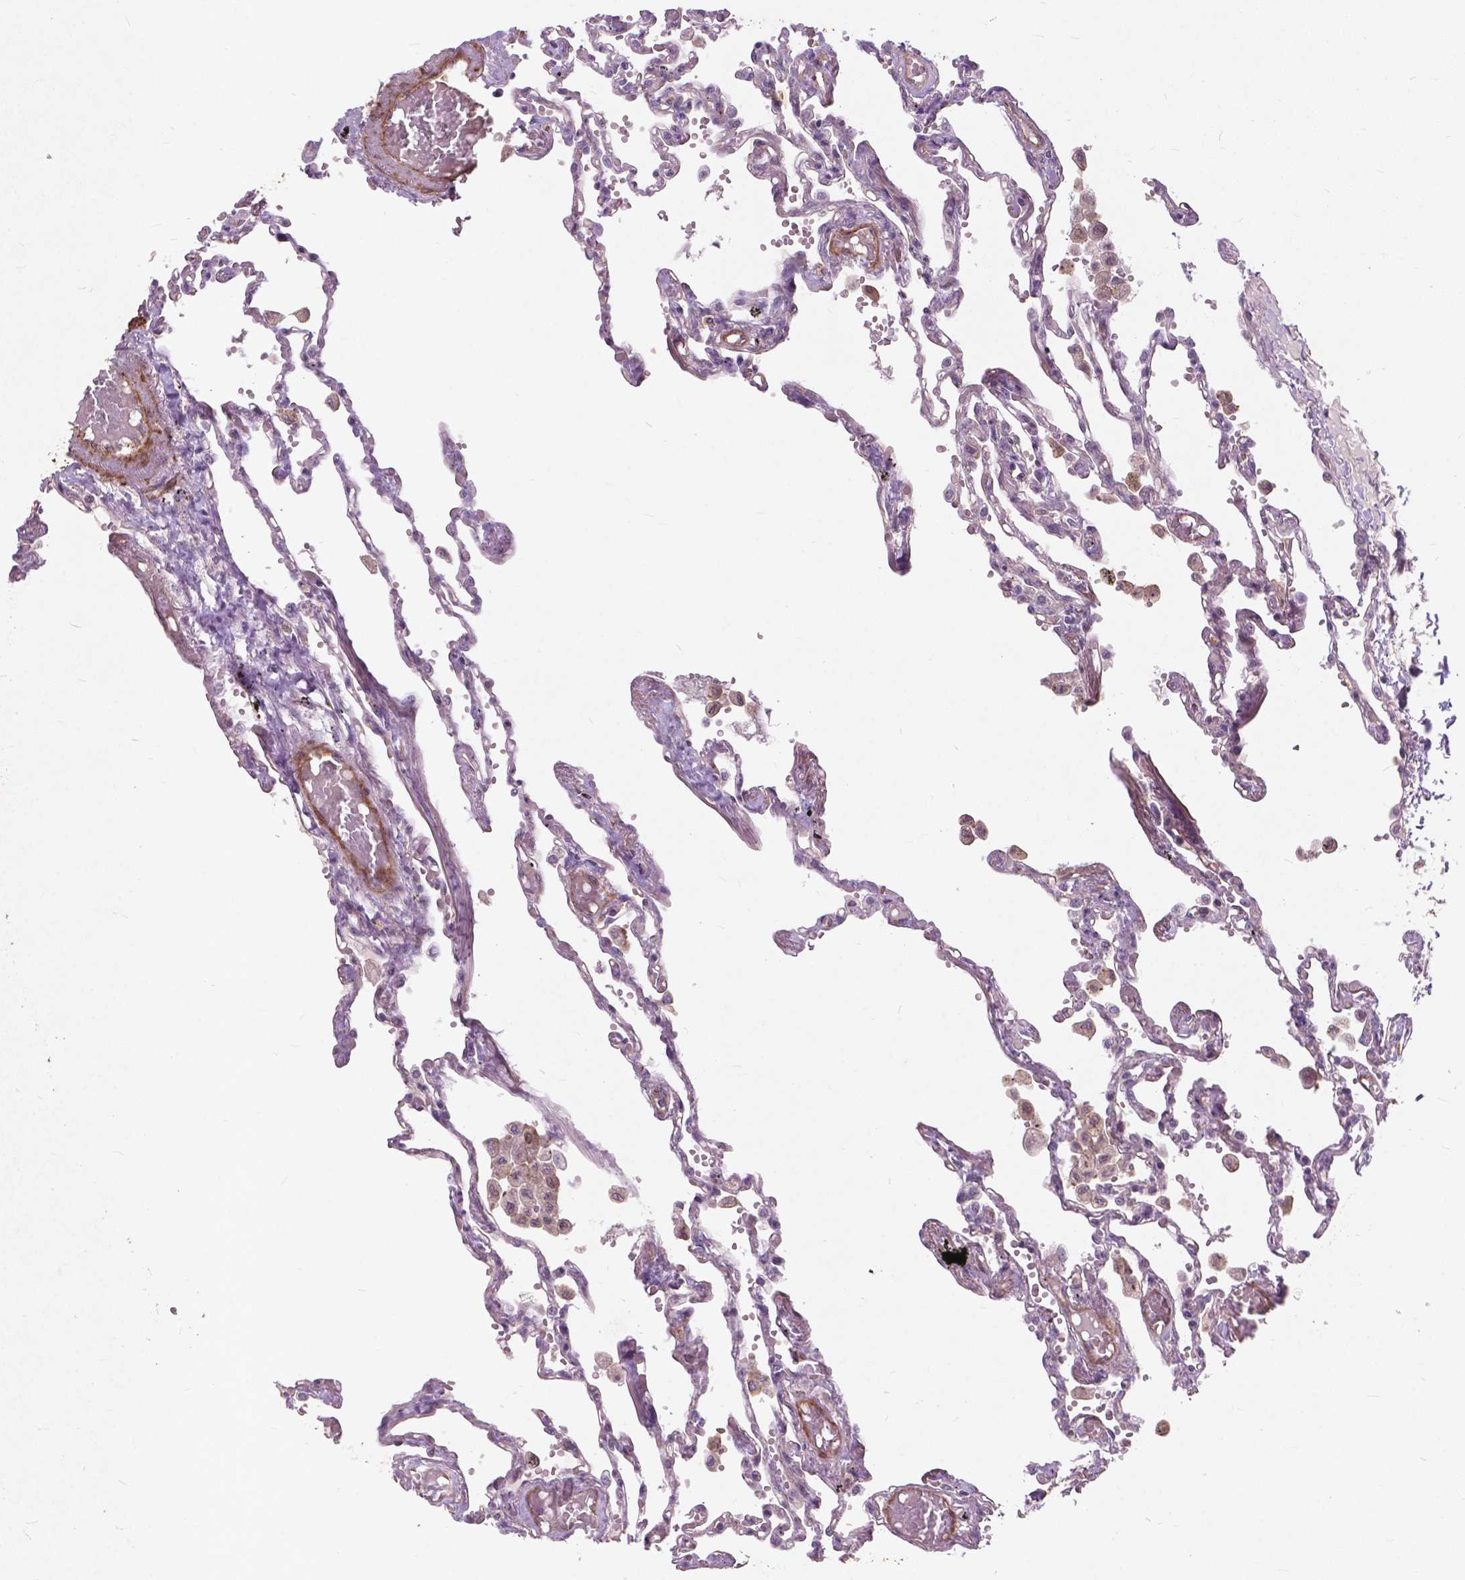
{"staining": {"intensity": "negative", "quantity": "none", "location": "none"}, "tissue": "lung", "cell_type": "Alveolar cells", "image_type": "normal", "snomed": [{"axis": "morphology", "description": "Normal tissue, NOS"}, {"axis": "morphology", "description": "Adenocarcinoma, NOS"}, {"axis": "topography", "description": "Cartilage tissue"}, {"axis": "topography", "description": "Lung"}], "caption": "An IHC micrograph of benign lung is shown. There is no staining in alveolar cells of lung.", "gene": "RFPL4B", "patient": {"sex": "female", "age": 67}}